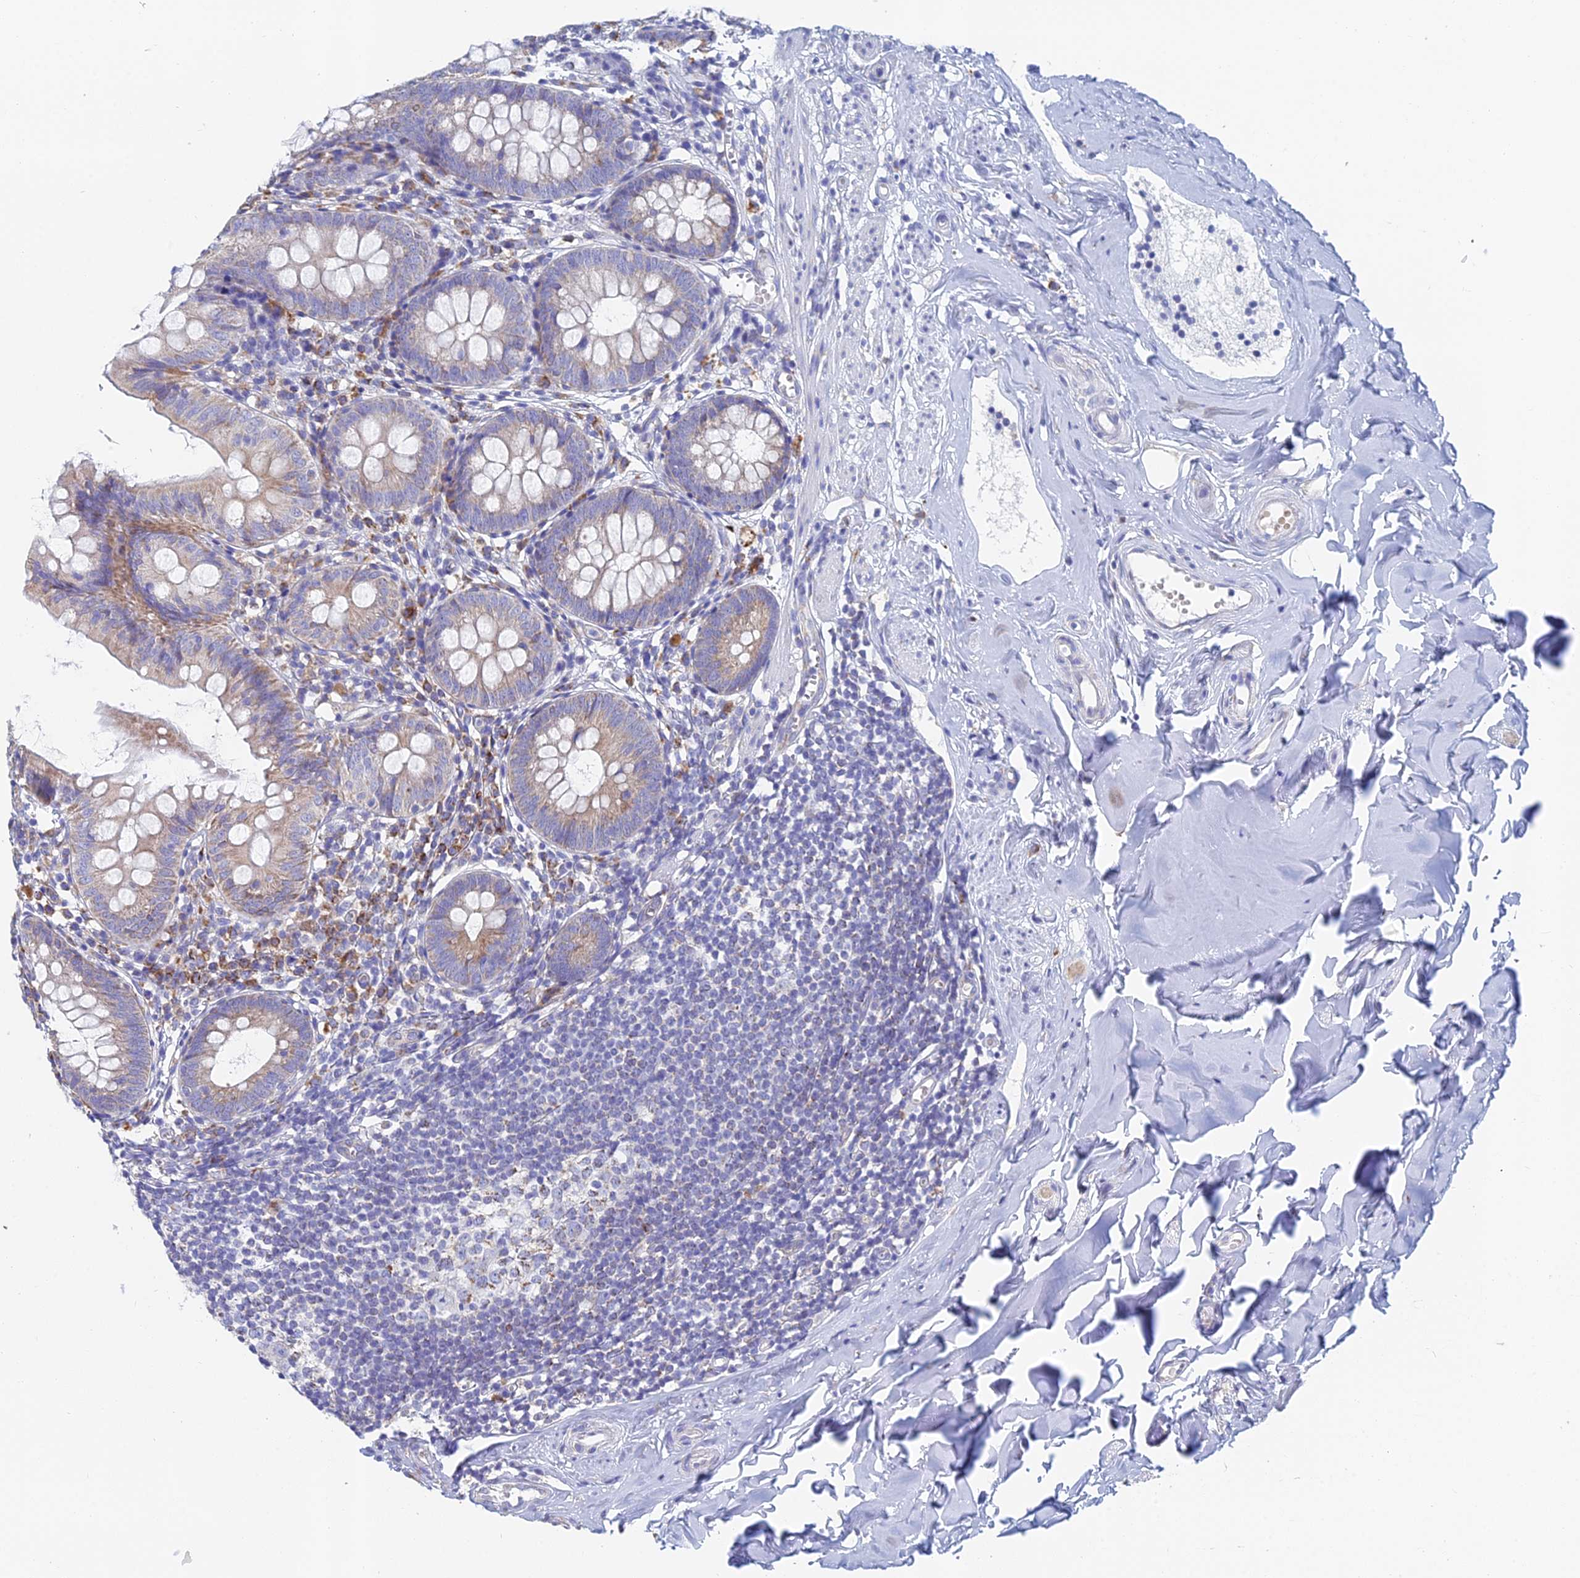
{"staining": {"intensity": "weak", "quantity": ">75%", "location": "cytoplasmic/membranous"}, "tissue": "appendix", "cell_type": "Glandular cells", "image_type": "normal", "snomed": [{"axis": "morphology", "description": "Normal tissue, NOS"}, {"axis": "topography", "description": "Appendix"}], "caption": "A brown stain labels weak cytoplasmic/membranous expression of a protein in glandular cells of unremarkable human appendix. The protein is shown in brown color, while the nuclei are stained blue.", "gene": "CRACR2B", "patient": {"sex": "female", "age": 51}}